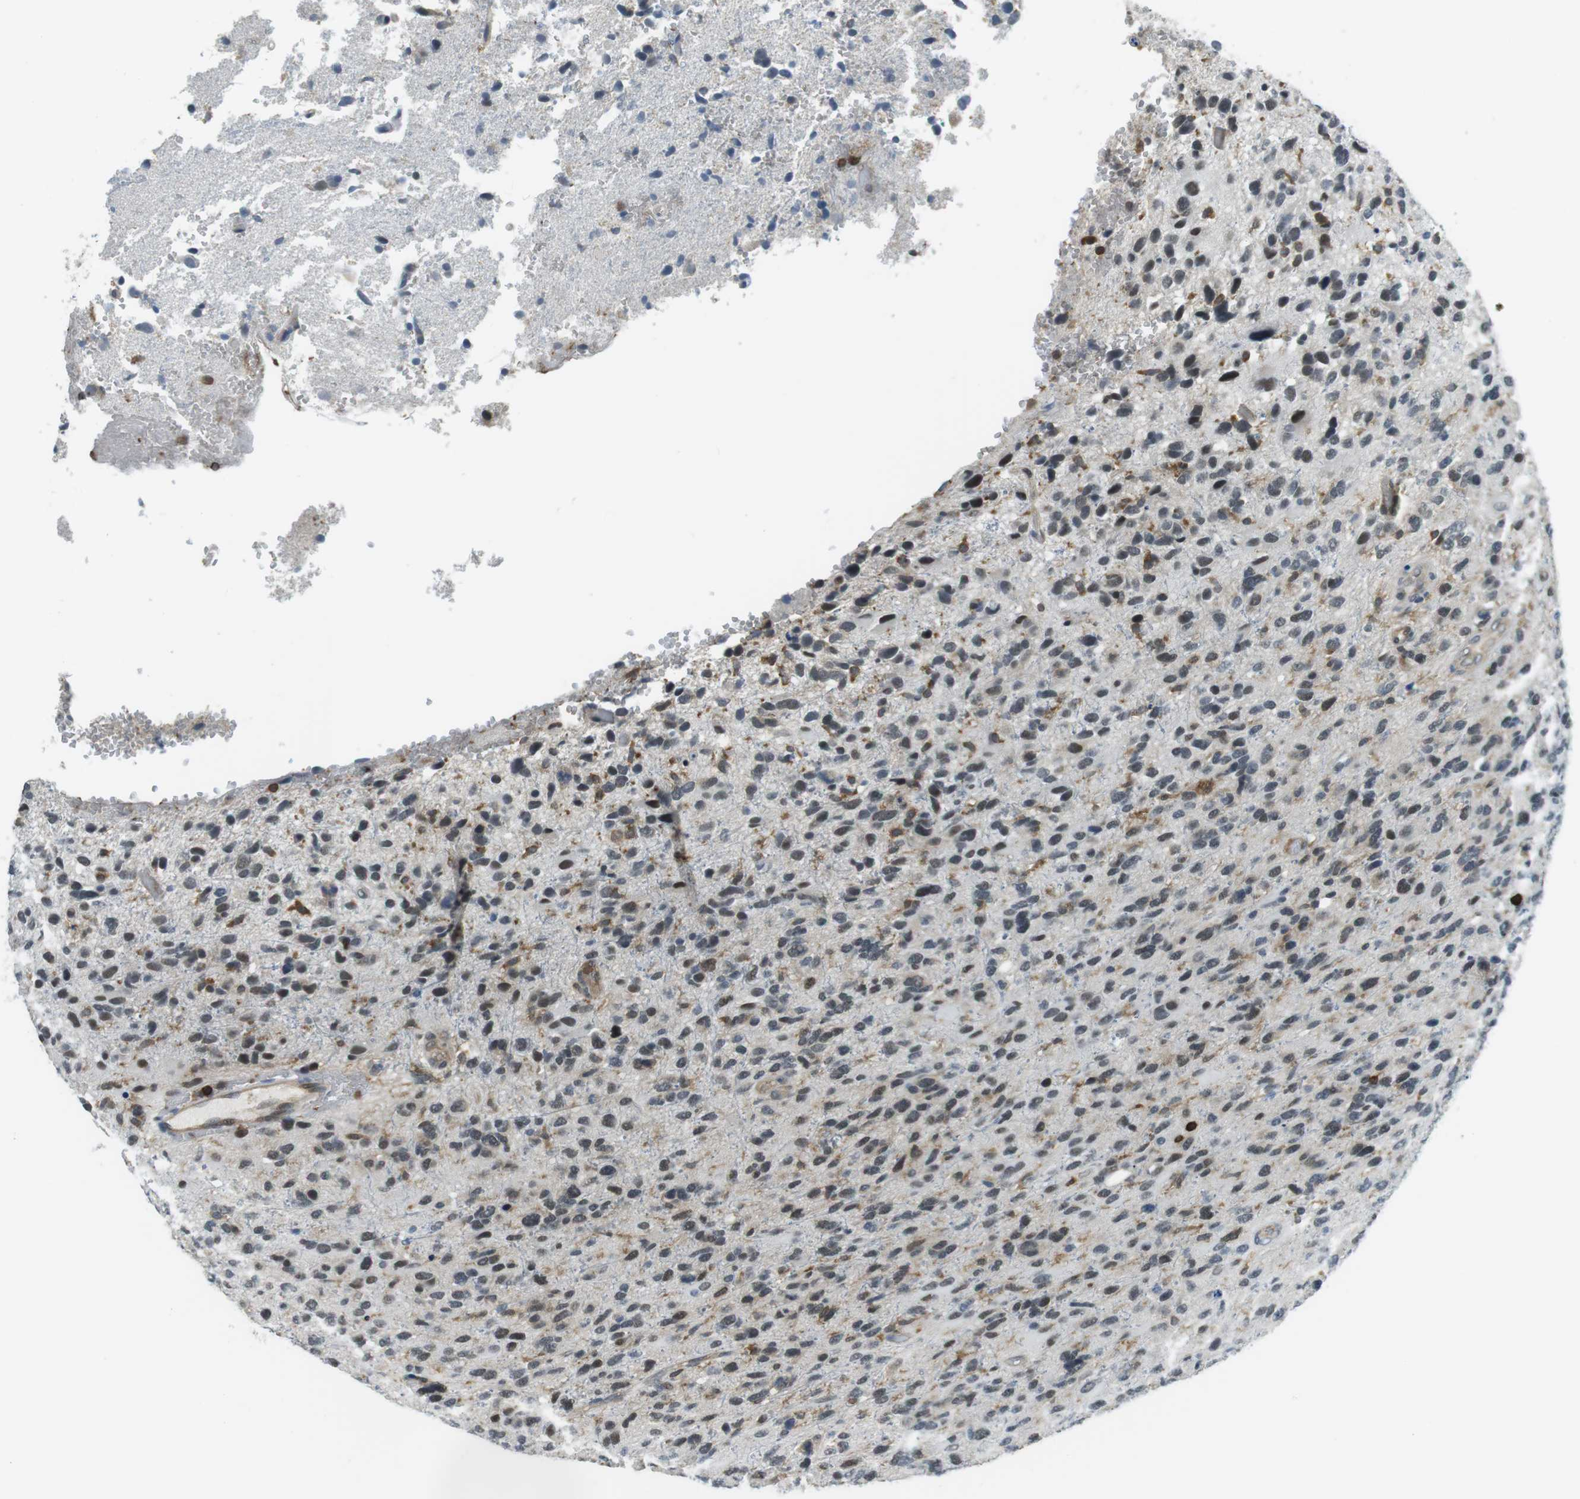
{"staining": {"intensity": "weak", "quantity": "<25%", "location": "nuclear"}, "tissue": "glioma", "cell_type": "Tumor cells", "image_type": "cancer", "snomed": [{"axis": "morphology", "description": "Glioma, malignant, High grade"}, {"axis": "topography", "description": "Brain"}], "caption": "The histopathology image displays no significant positivity in tumor cells of malignant glioma (high-grade).", "gene": "STK10", "patient": {"sex": "female", "age": 58}}